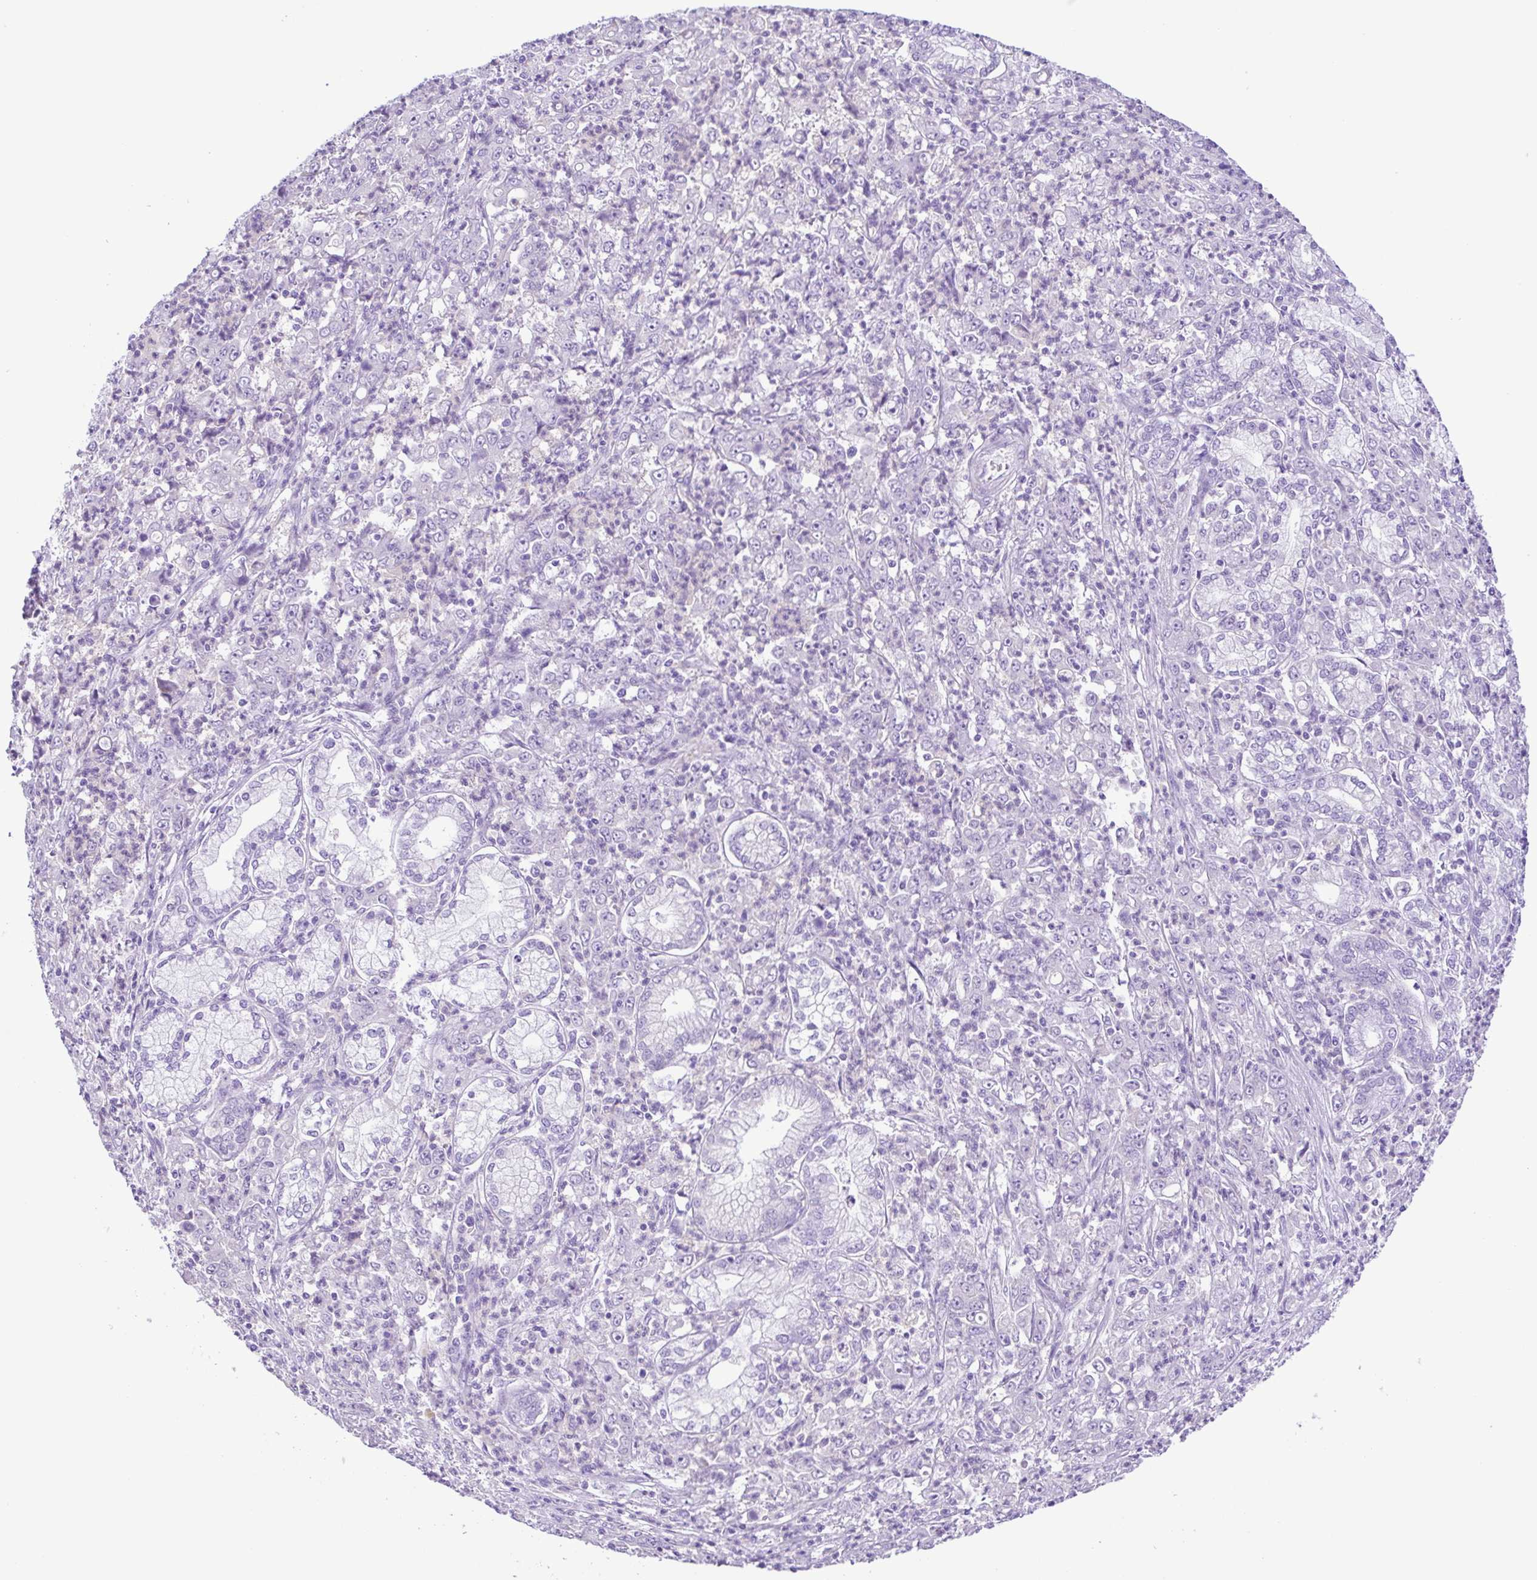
{"staining": {"intensity": "negative", "quantity": "none", "location": "none"}, "tissue": "stomach cancer", "cell_type": "Tumor cells", "image_type": "cancer", "snomed": [{"axis": "morphology", "description": "Adenocarcinoma, NOS"}, {"axis": "topography", "description": "Stomach, lower"}], "caption": "A micrograph of human adenocarcinoma (stomach) is negative for staining in tumor cells.", "gene": "SYT1", "patient": {"sex": "female", "age": 71}}